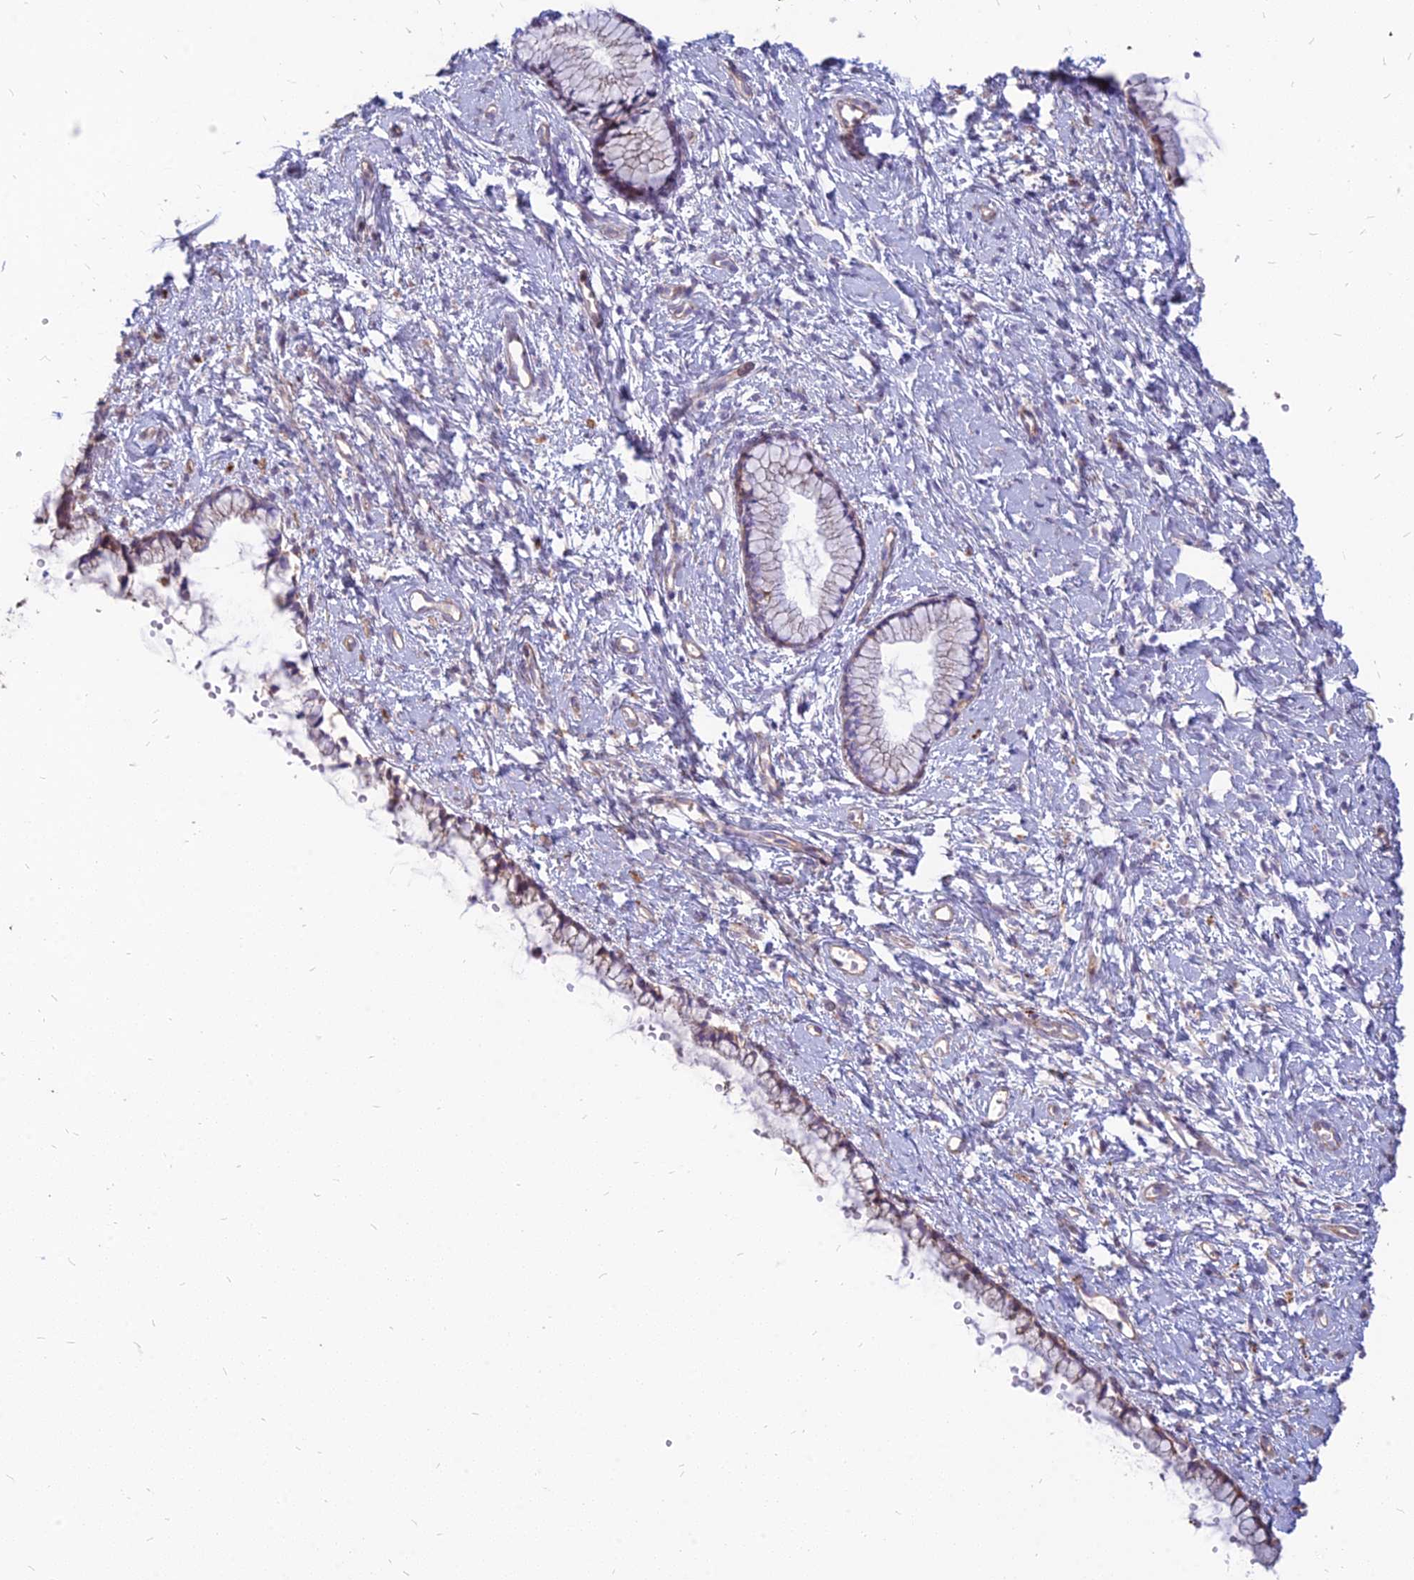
{"staining": {"intensity": "moderate", "quantity": "25%-75%", "location": "cytoplasmic/membranous"}, "tissue": "cervix", "cell_type": "Glandular cells", "image_type": "normal", "snomed": [{"axis": "morphology", "description": "Normal tissue, NOS"}, {"axis": "topography", "description": "Cervix"}], "caption": "Glandular cells display medium levels of moderate cytoplasmic/membranous positivity in about 25%-75% of cells in normal human cervix. Immunohistochemistry (ihc) stains the protein of interest in brown and the nuclei are stained blue.", "gene": "ST3GAL6", "patient": {"sex": "female", "age": 57}}